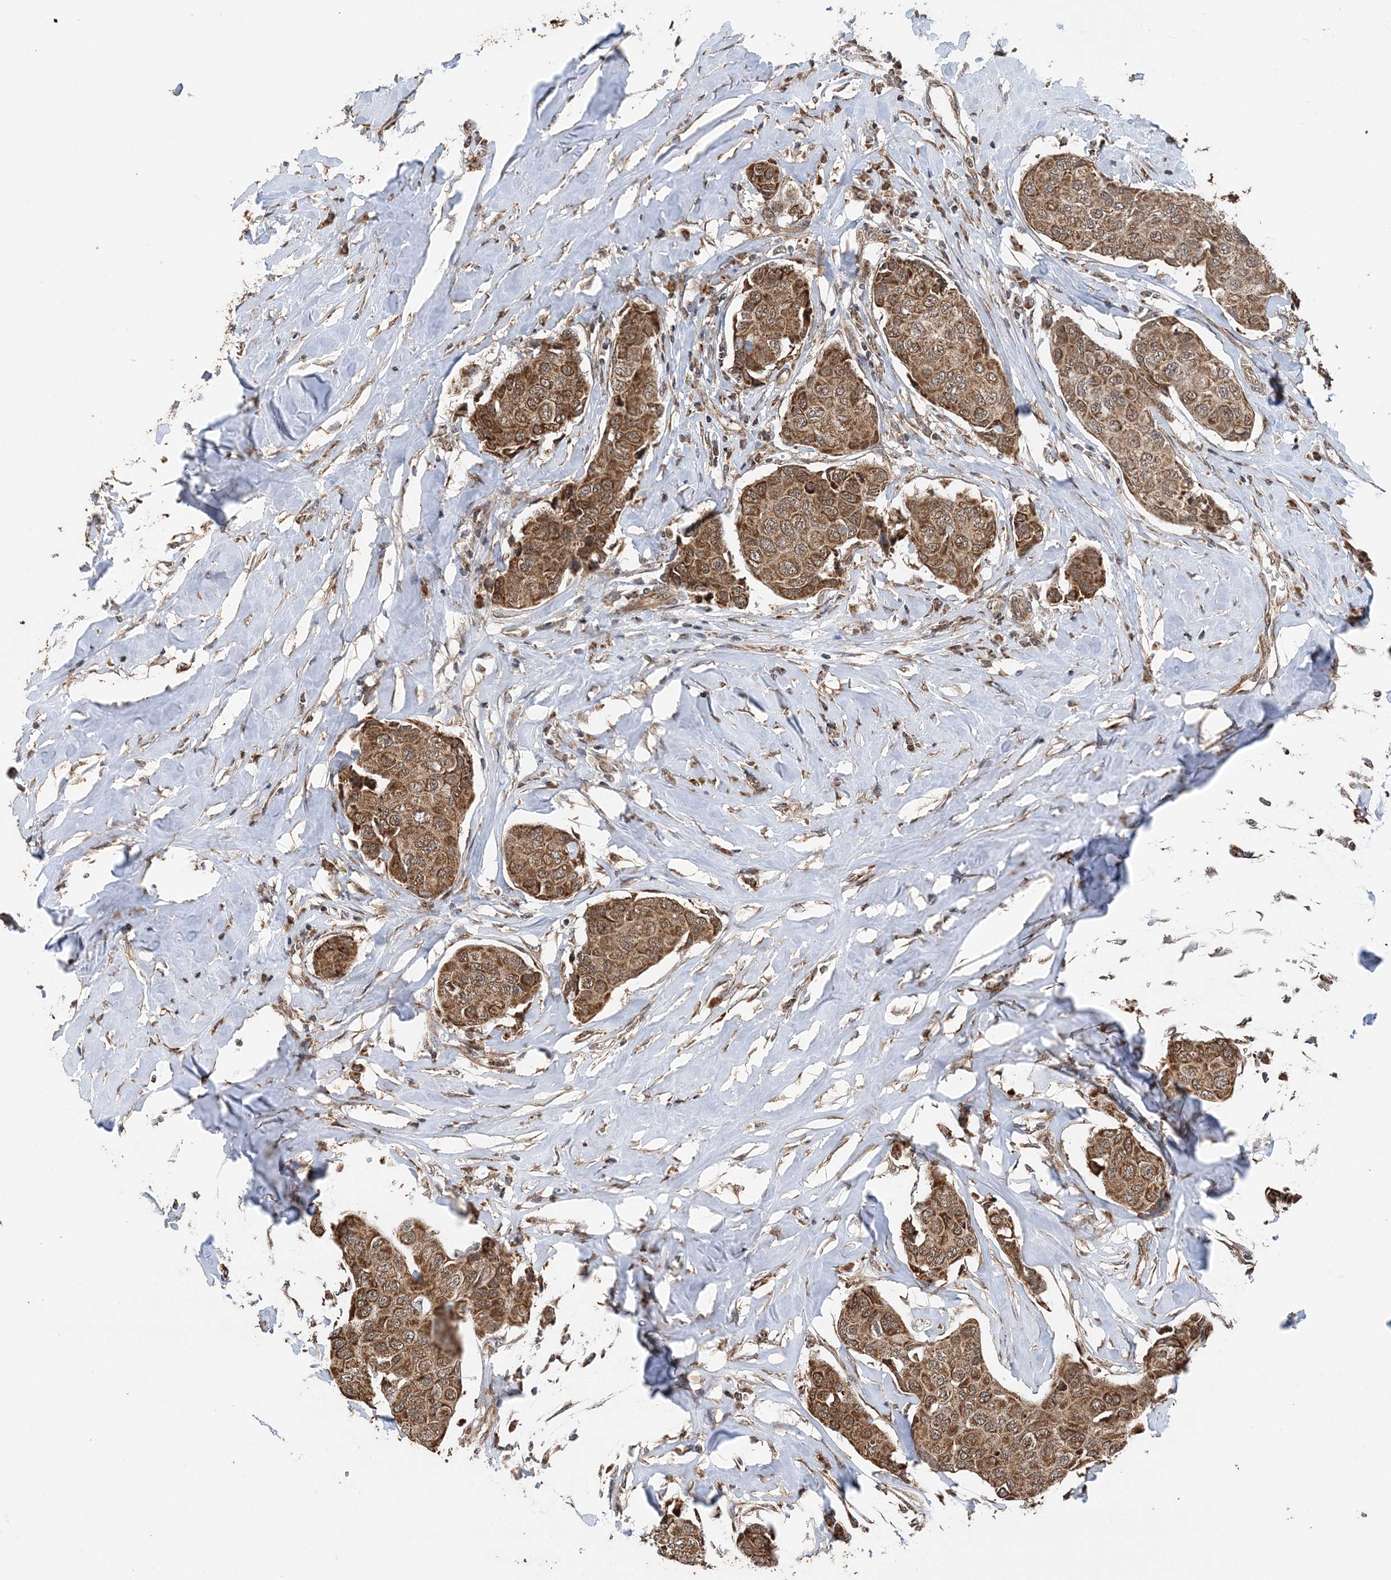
{"staining": {"intensity": "moderate", "quantity": ">75%", "location": "cytoplasmic/membranous"}, "tissue": "breast cancer", "cell_type": "Tumor cells", "image_type": "cancer", "snomed": [{"axis": "morphology", "description": "Duct carcinoma"}, {"axis": "topography", "description": "Breast"}], "caption": "Protein staining of infiltrating ductal carcinoma (breast) tissue reveals moderate cytoplasmic/membranous staining in about >75% of tumor cells.", "gene": "PCBP1", "patient": {"sex": "female", "age": 80}}